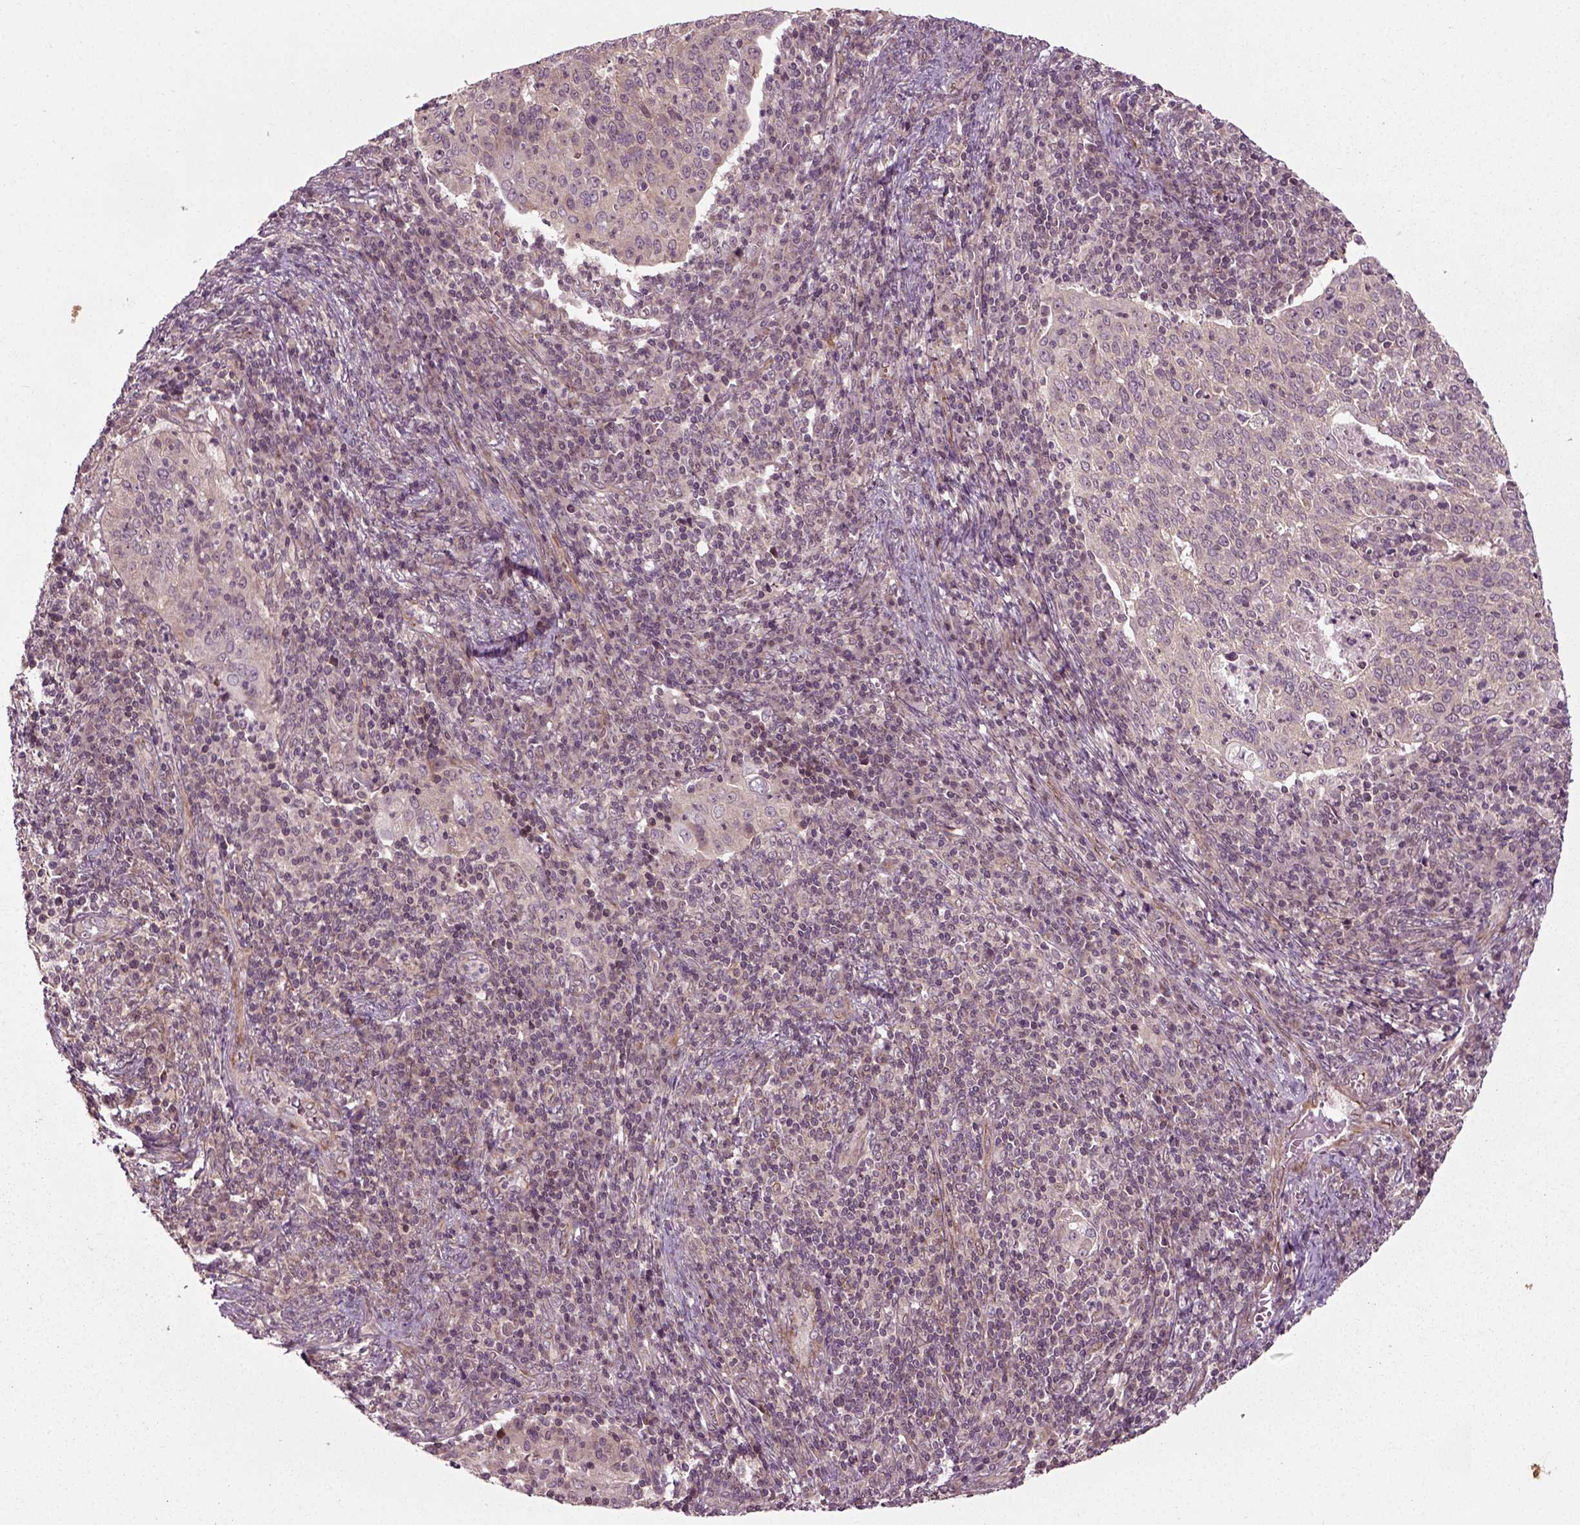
{"staining": {"intensity": "weak", "quantity": "<25%", "location": "cytoplasmic/membranous"}, "tissue": "cervical cancer", "cell_type": "Tumor cells", "image_type": "cancer", "snomed": [{"axis": "morphology", "description": "Squamous cell carcinoma, NOS"}, {"axis": "topography", "description": "Cervix"}], "caption": "IHC image of human cervical cancer (squamous cell carcinoma) stained for a protein (brown), which displays no staining in tumor cells.", "gene": "PLCD3", "patient": {"sex": "female", "age": 39}}